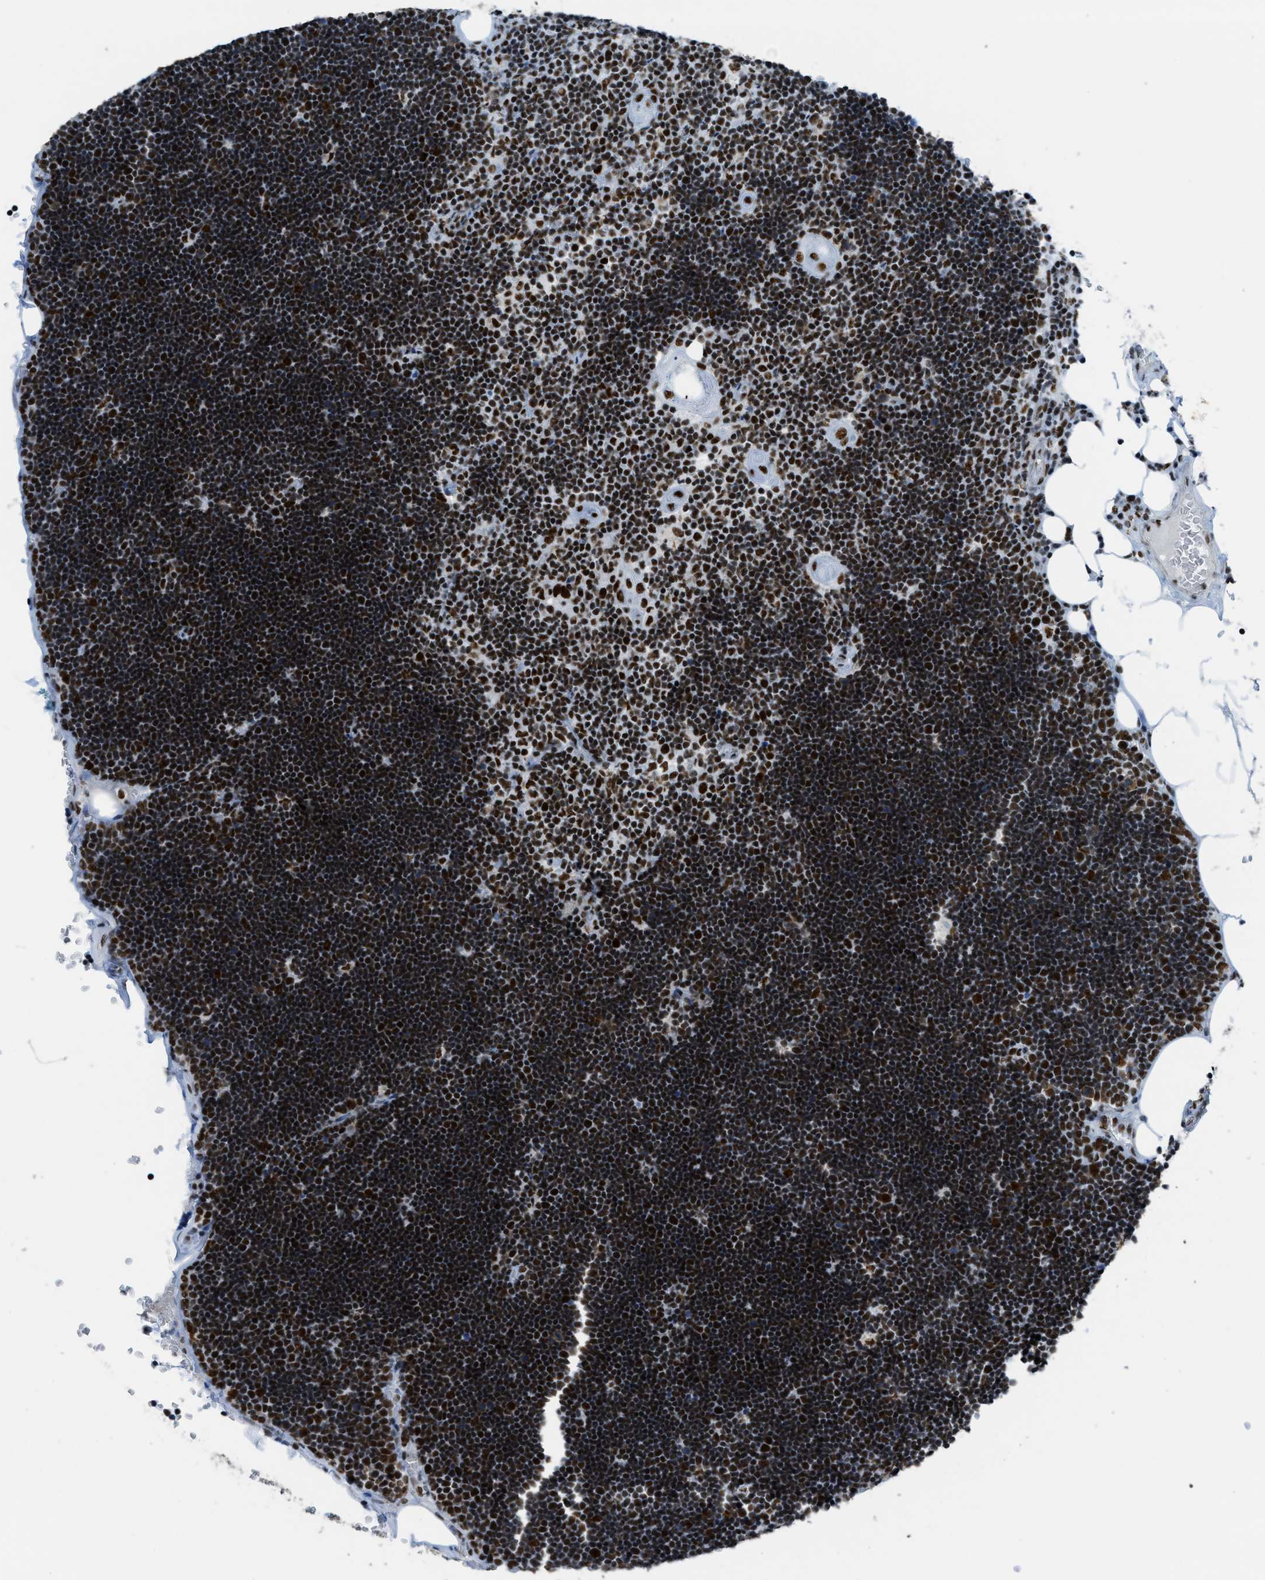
{"staining": {"intensity": "strong", "quantity": ">75%", "location": "nuclear"}, "tissue": "lymph node", "cell_type": "Germinal center cells", "image_type": "normal", "snomed": [{"axis": "morphology", "description": "Normal tissue, NOS"}, {"axis": "topography", "description": "Lymph node"}], "caption": "IHC histopathology image of benign lymph node: lymph node stained using immunohistochemistry (IHC) demonstrates high levels of strong protein expression localized specifically in the nuclear of germinal center cells, appearing as a nuclear brown color.", "gene": "ZNF207", "patient": {"sex": "male", "age": 33}}